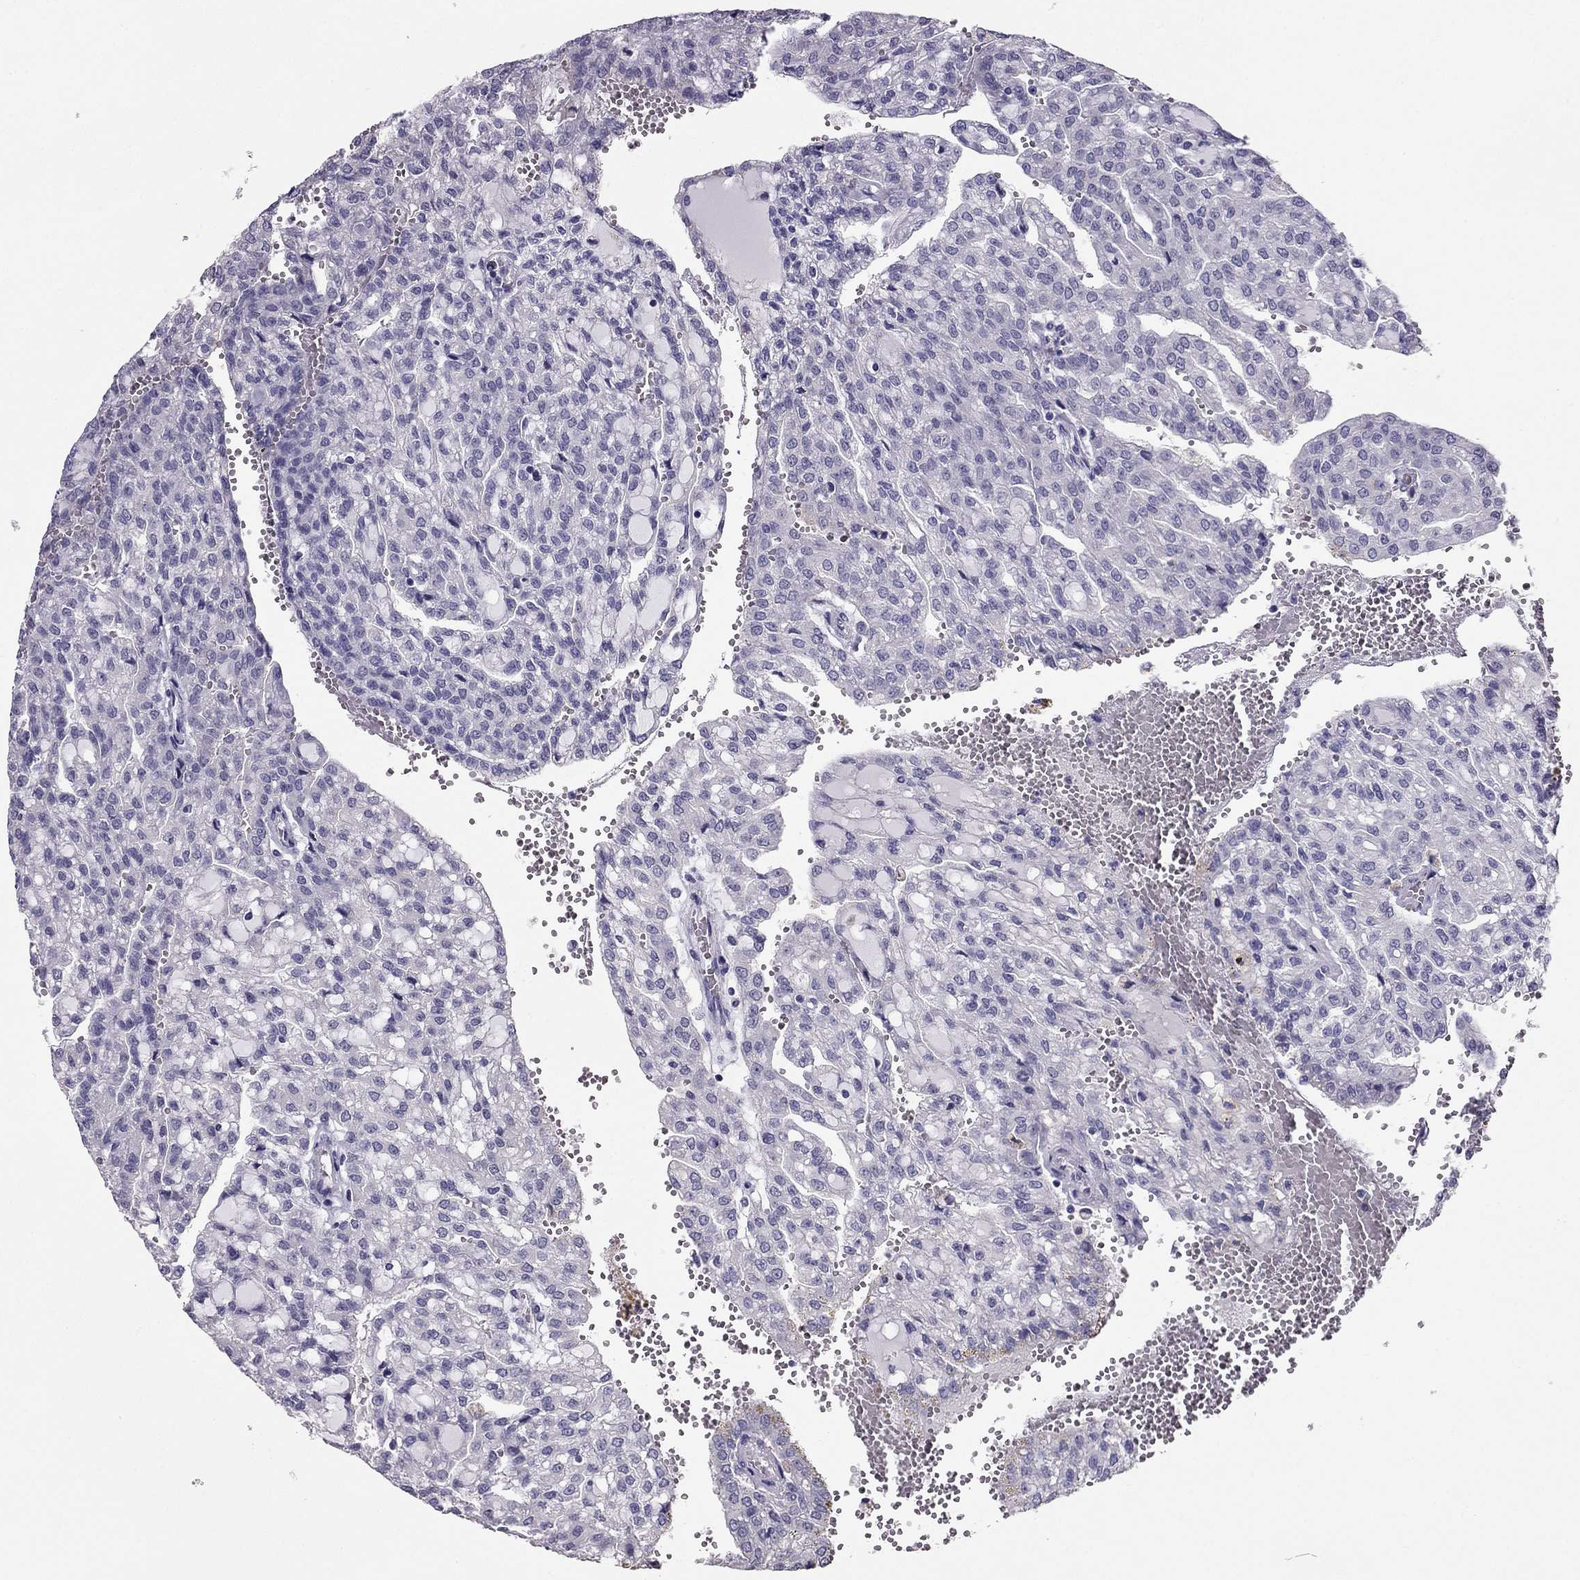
{"staining": {"intensity": "negative", "quantity": "none", "location": "none"}, "tissue": "renal cancer", "cell_type": "Tumor cells", "image_type": "cancer", "snomed": [{"axis": "morphology", "description": "Adenocarcinoma, NOS"}, {"axis": "topography", "description": "Kidney"}], "caption": "Immunohistochemistry micrograph of neoplastic tissue: adenocarcinoma (renal) stained with DAB (3,3'-diaminobenzidine) demonstrates no significant protein expression in tumor cells.", "gene": "PDE6A", "patient": {"sex": "male", "age": 63}}